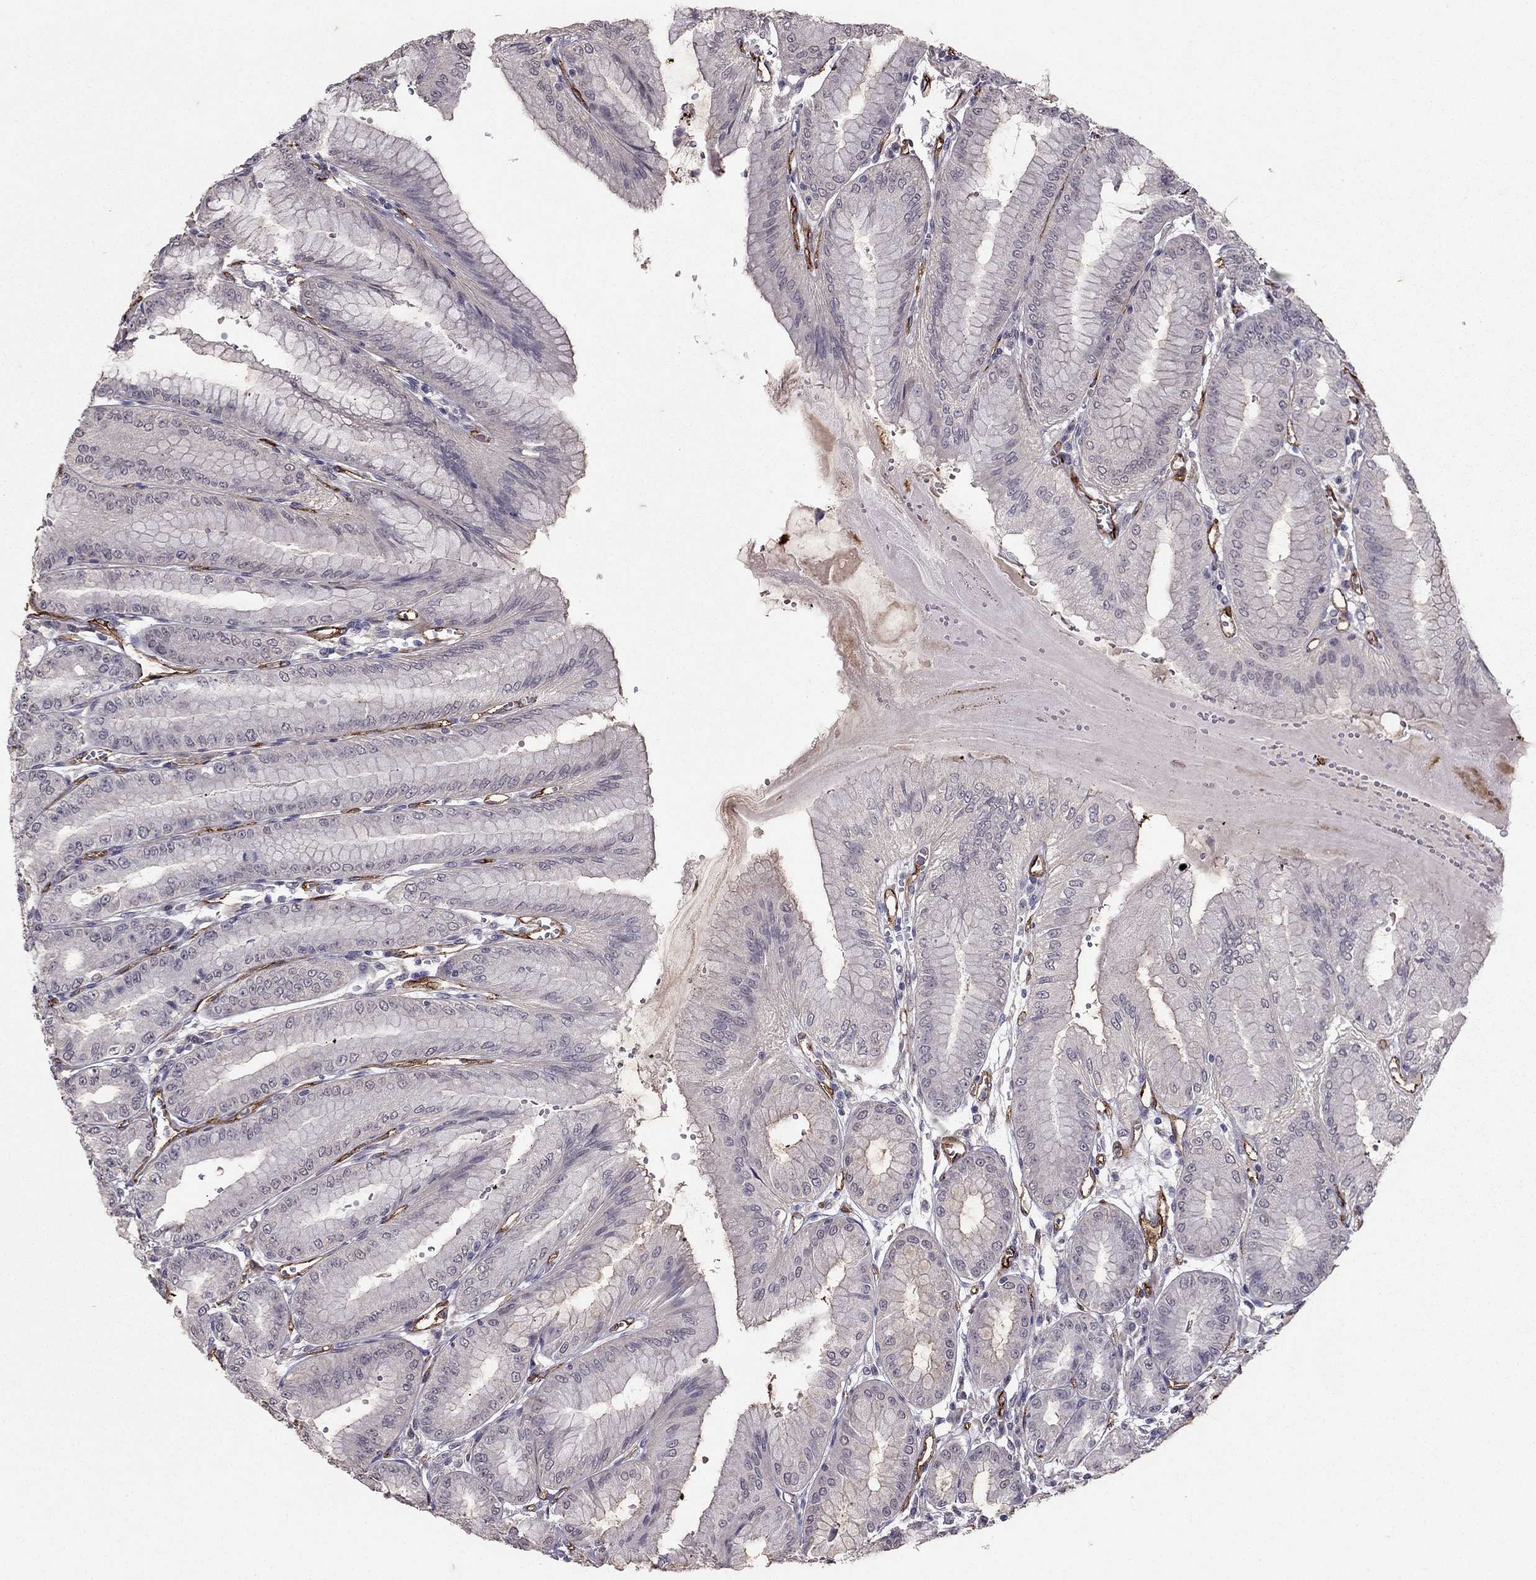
{"staining": {"intensity": "negative", "quantity": "none", "location": "none"}, "tissue": "stomach", "cell_type": "Glandular cells", "image_type": "normal", "snomed": [{"axis": "morphology", "description": "Normal tissue, NOS"}, {"axis": "topography", "description": "Stomach, lower"}], "caption": "DAB immunohistochemical staining of normal human stomach displays no significant staining in glandular cells. (DAB IHC with hematoxylin counter stain).", "gene": "RASIP1", "patient": {"sex": "male", "age": 71}}